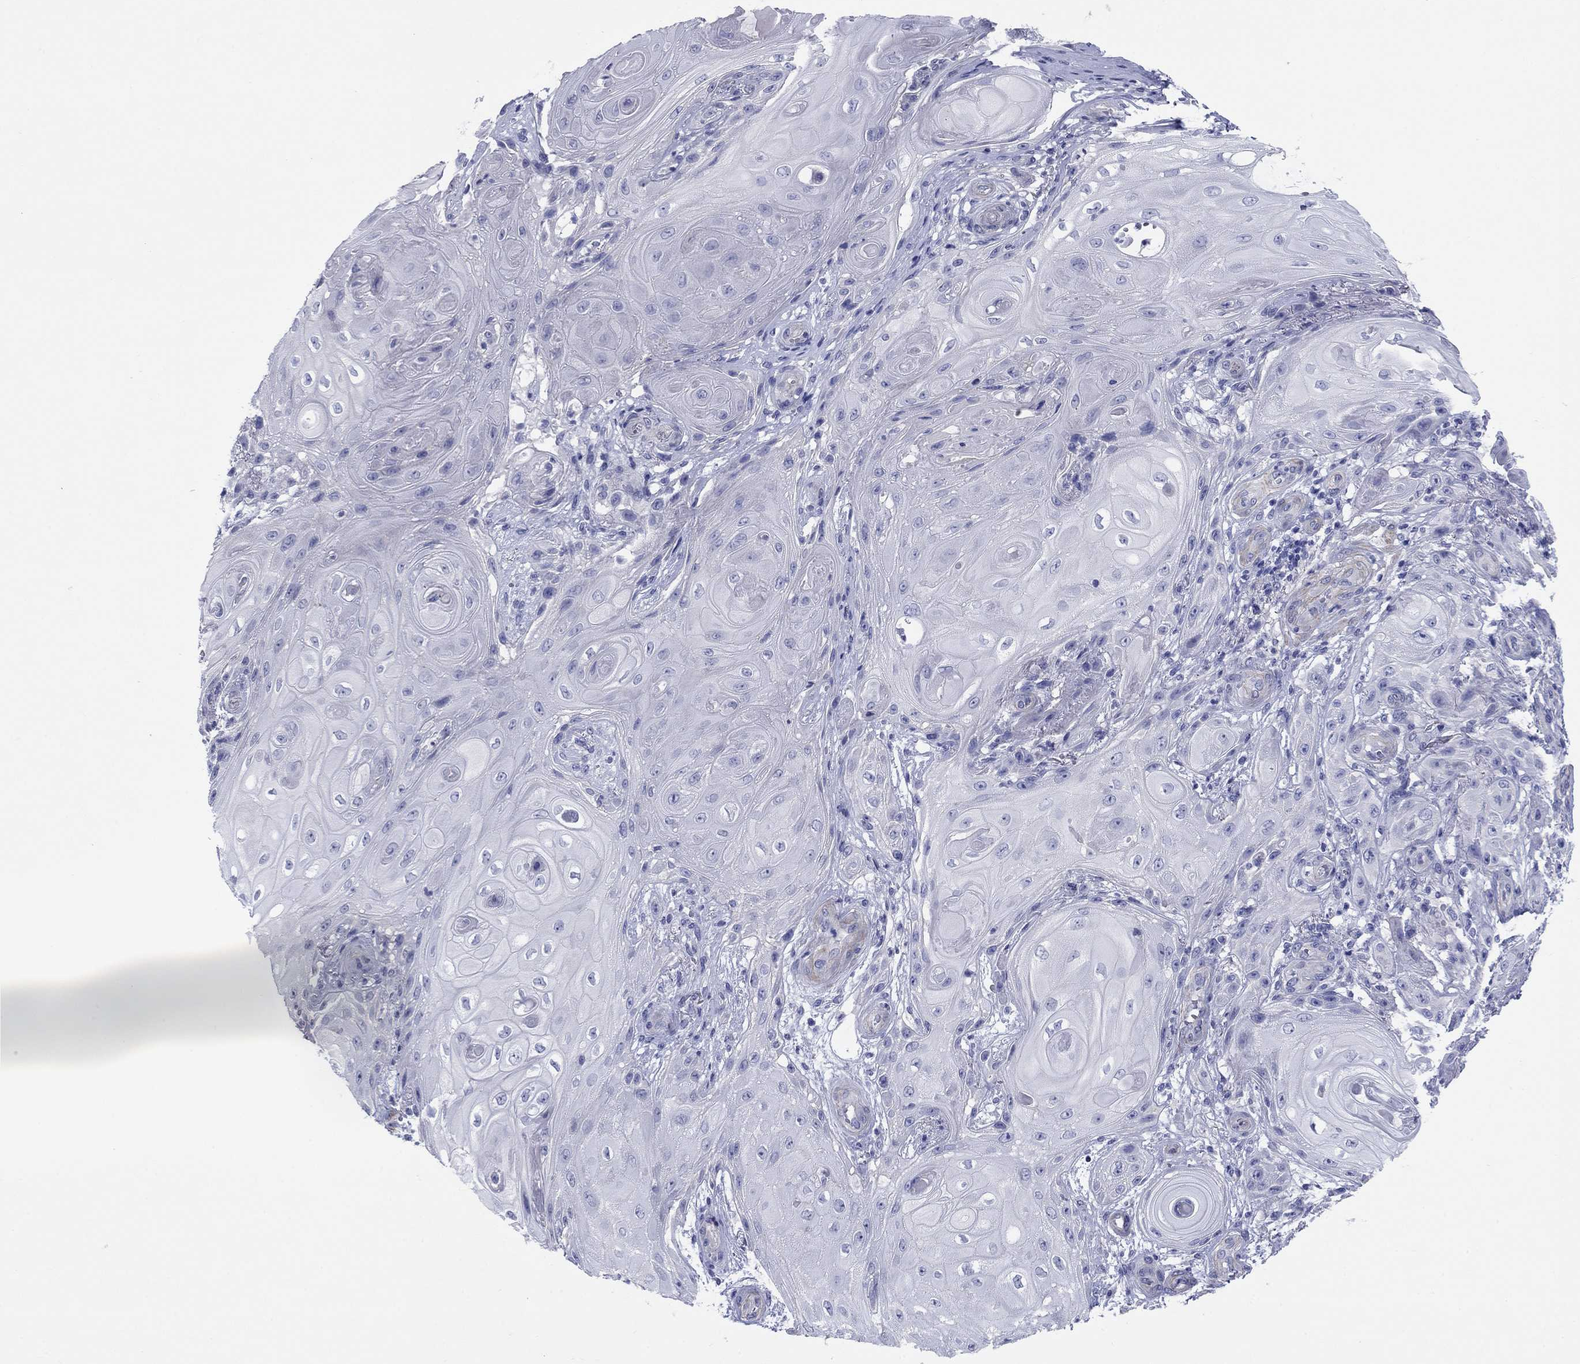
{"staining": {"intensity": "negative", "quantity": "none", "location": "none"}, "tissue": "skin cancer", "cell_type": "Tumor cells", "image_type": "cancer", "snomed": [{"axis": "morphology", "description": "Squamous cell carcinoma, NOS"}, {"axis": "topography", "description": "Skin"}], "caption": "Tumor cells show no significant staining in skin cancer (squamous cell carcinoma).", "gene": "PRKCG", "patient": {"sex": "male", "age": 62}}